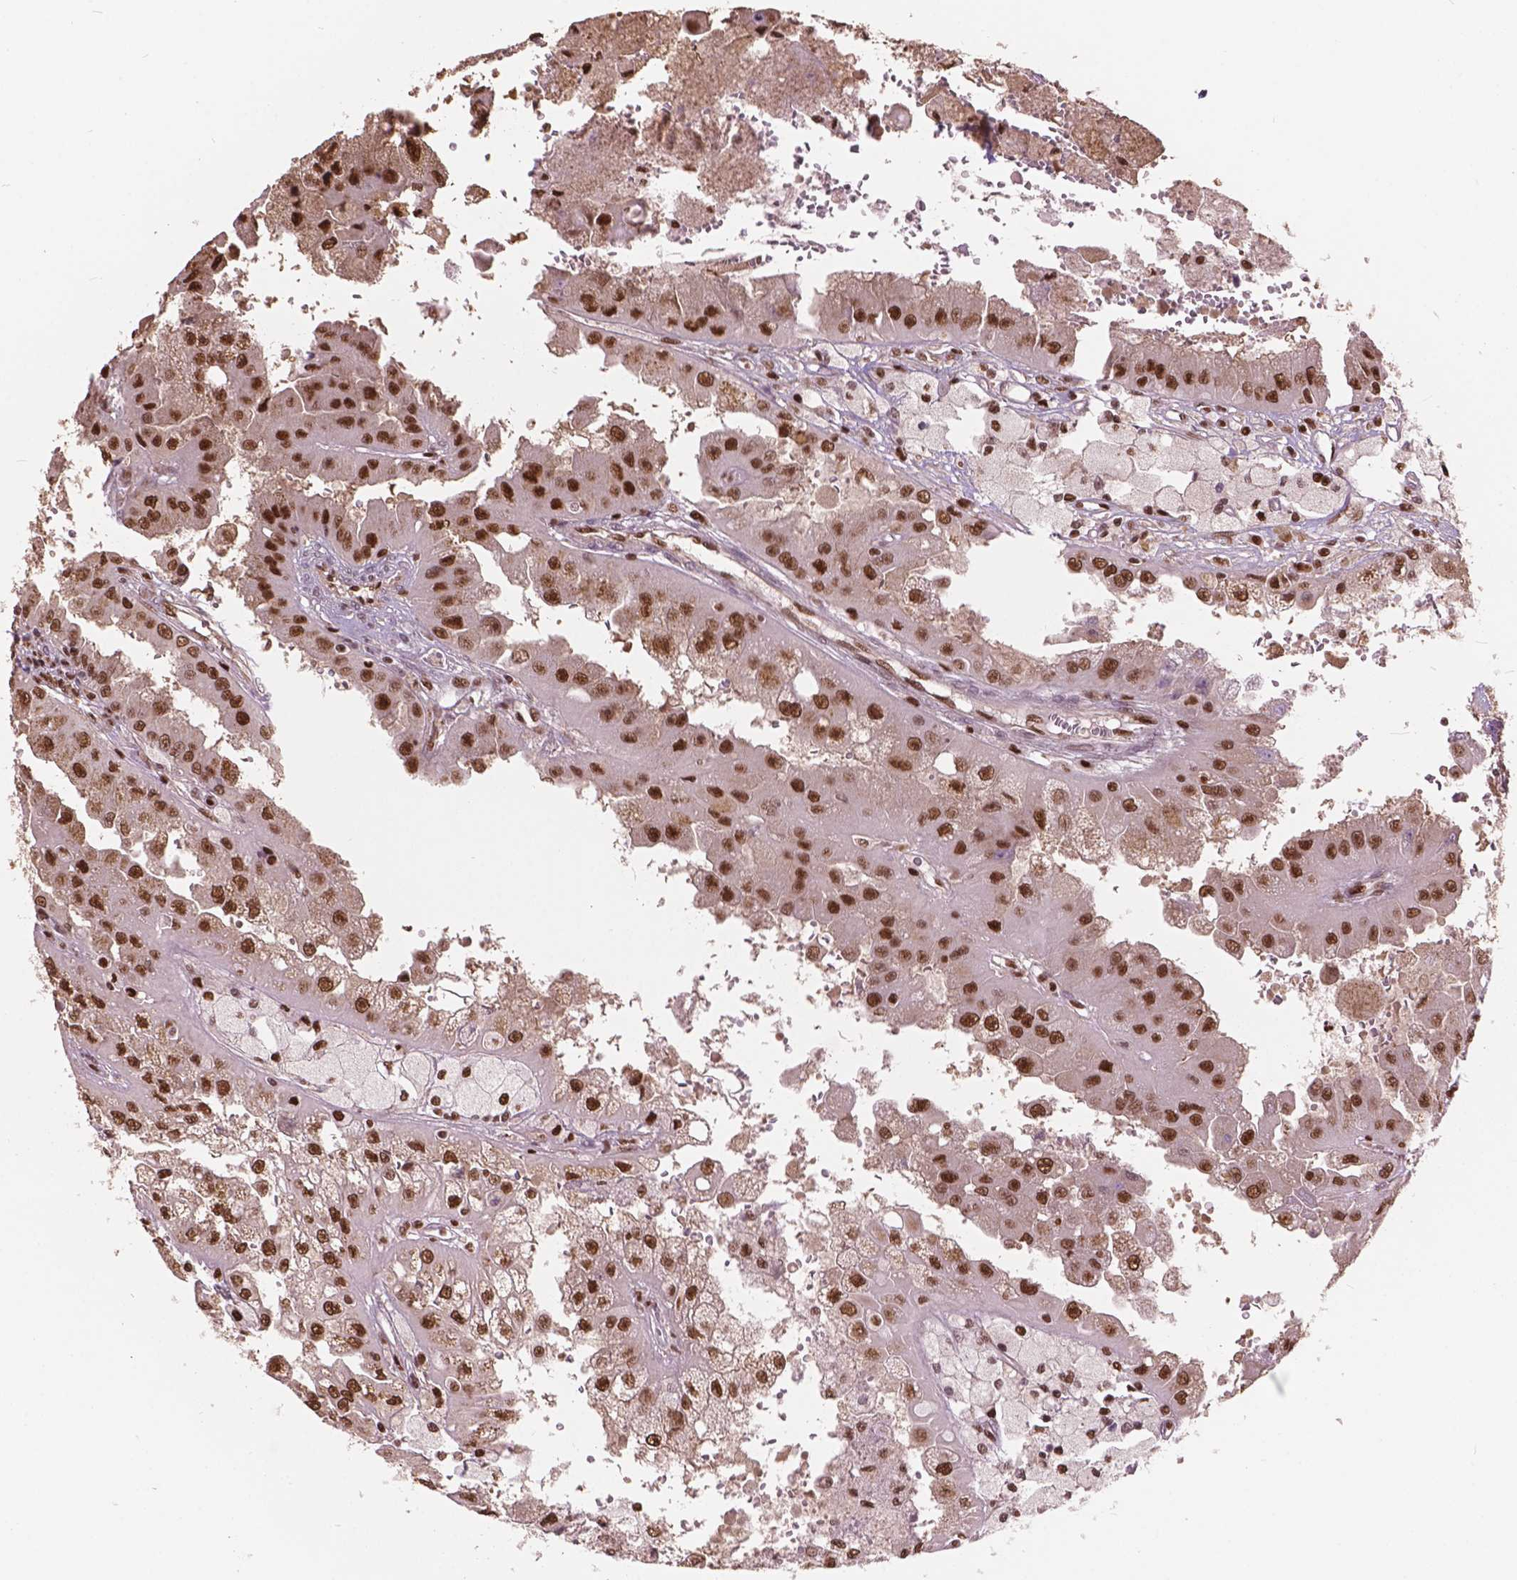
{"staining": {"intensity": "strong", "quantity": ">75%", "location": "nuclear"}, "tissue": "renal cancer", "cell_type": "Tumor cells", "image_type": "cancer", "snomed": [{"axis": "morphology", "description": "Adenocarcinoma, NOS"}, {"axis": "topography", "description": "Kidney"}], "caption": "A brown stain labels strong nuclear expression of a protein in renal cancer (adenocarcinoma) tumor cells.", "gene": "ANP32B", "patient": {"sex": "male", "age": 58}}